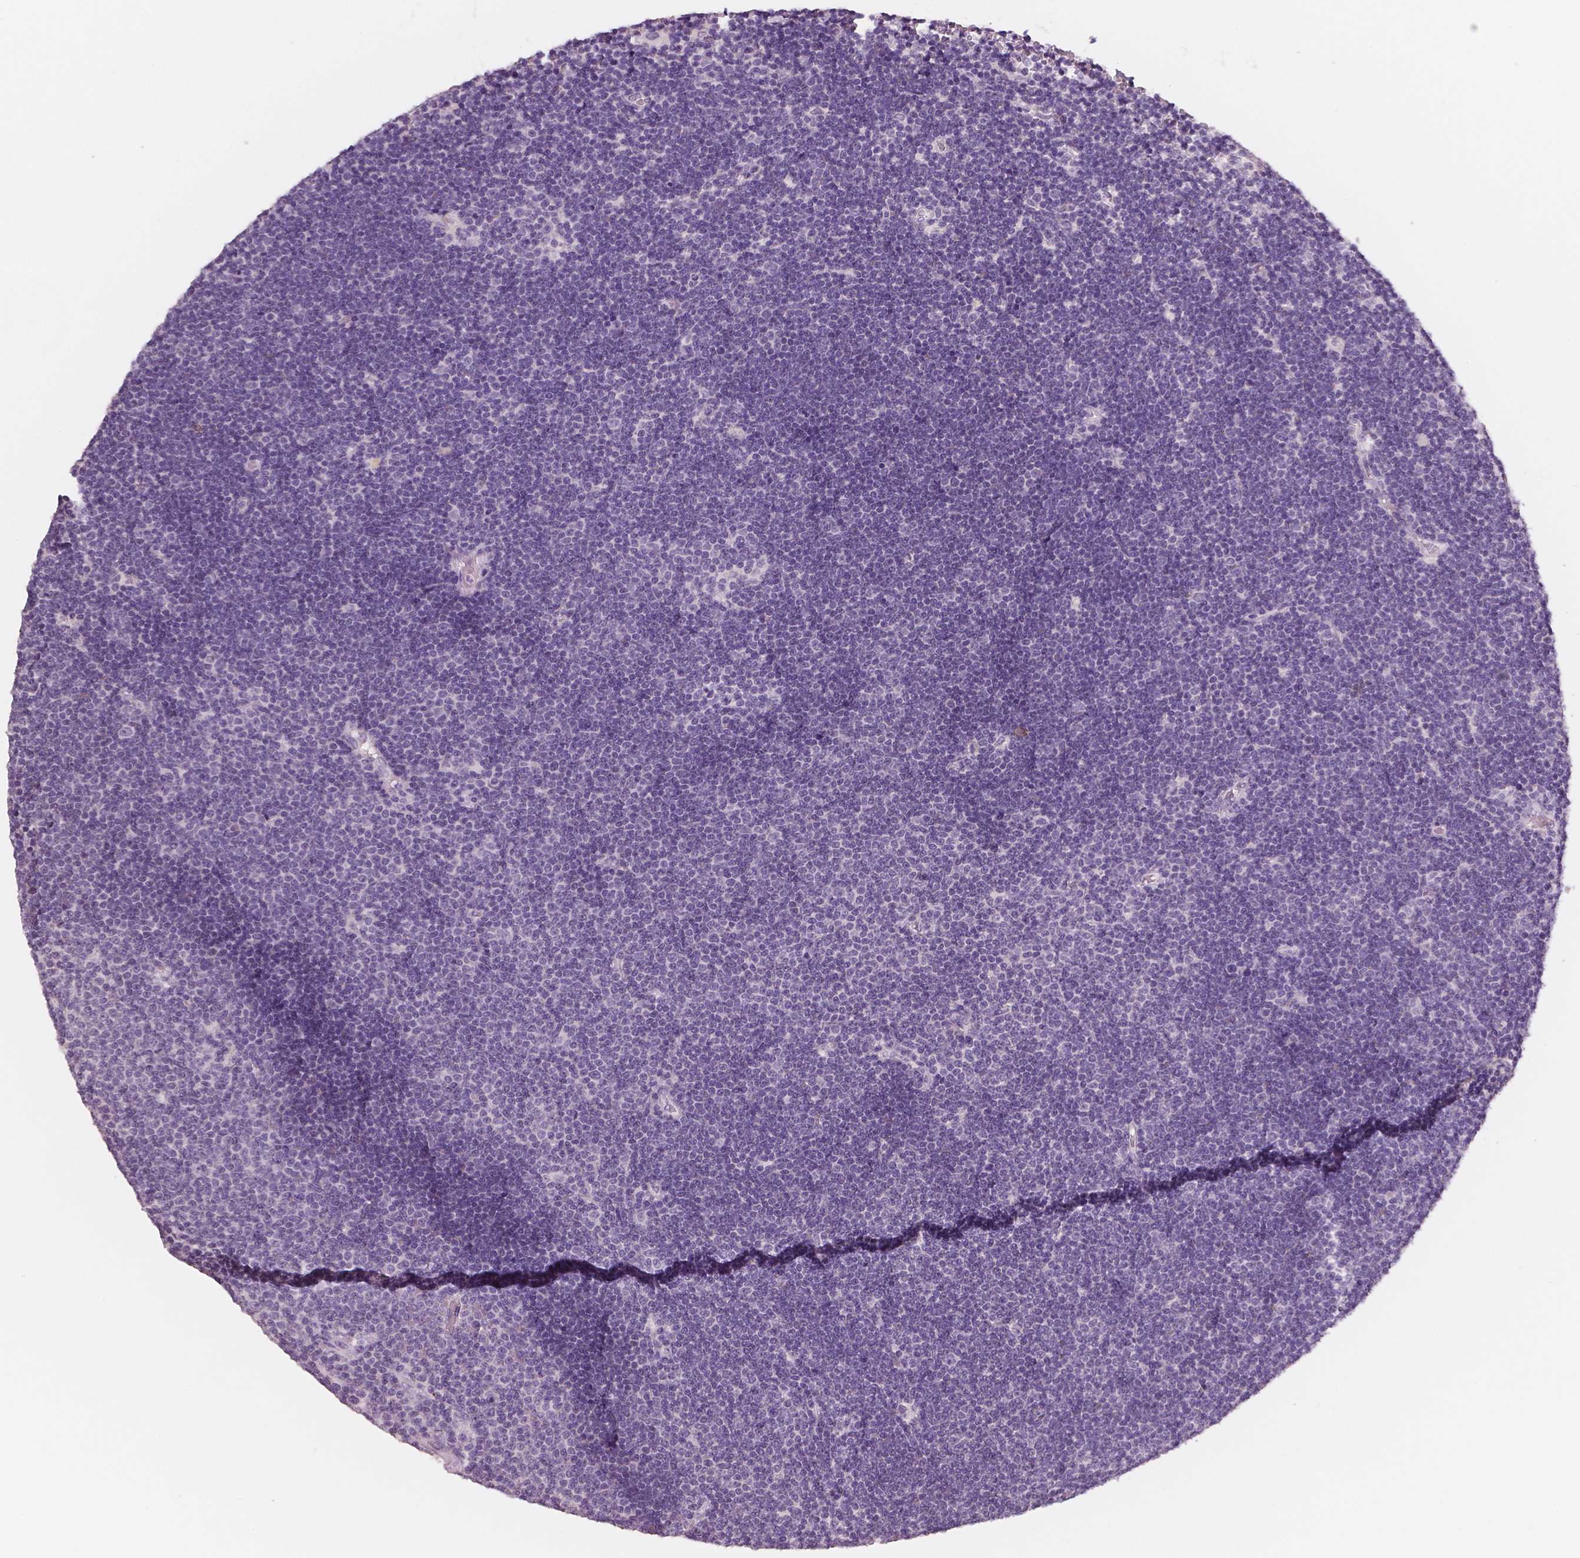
{"staining": {"intensity": "negative", "quantity": "none", "location": "none"}, "tissue": "lymphoma", "cell_type": "Tumor cells", "image_type": "cancer", "snomed": [{"axis": "morphology", "description": "Malignant lymphoma, non-Hodgkin's type, Low grade"}, {"axis": "topography", "description": "Brain"}], "caption": "DAB (3,3'-diaminobenzidine) immunohistochemical staining of human low-grade malignant lymphoma, non-Hodgkin's type exhibits no significant staining in tumor cells.", "gene": "KIT", "patient": {"sex": "female", "age": 66}}